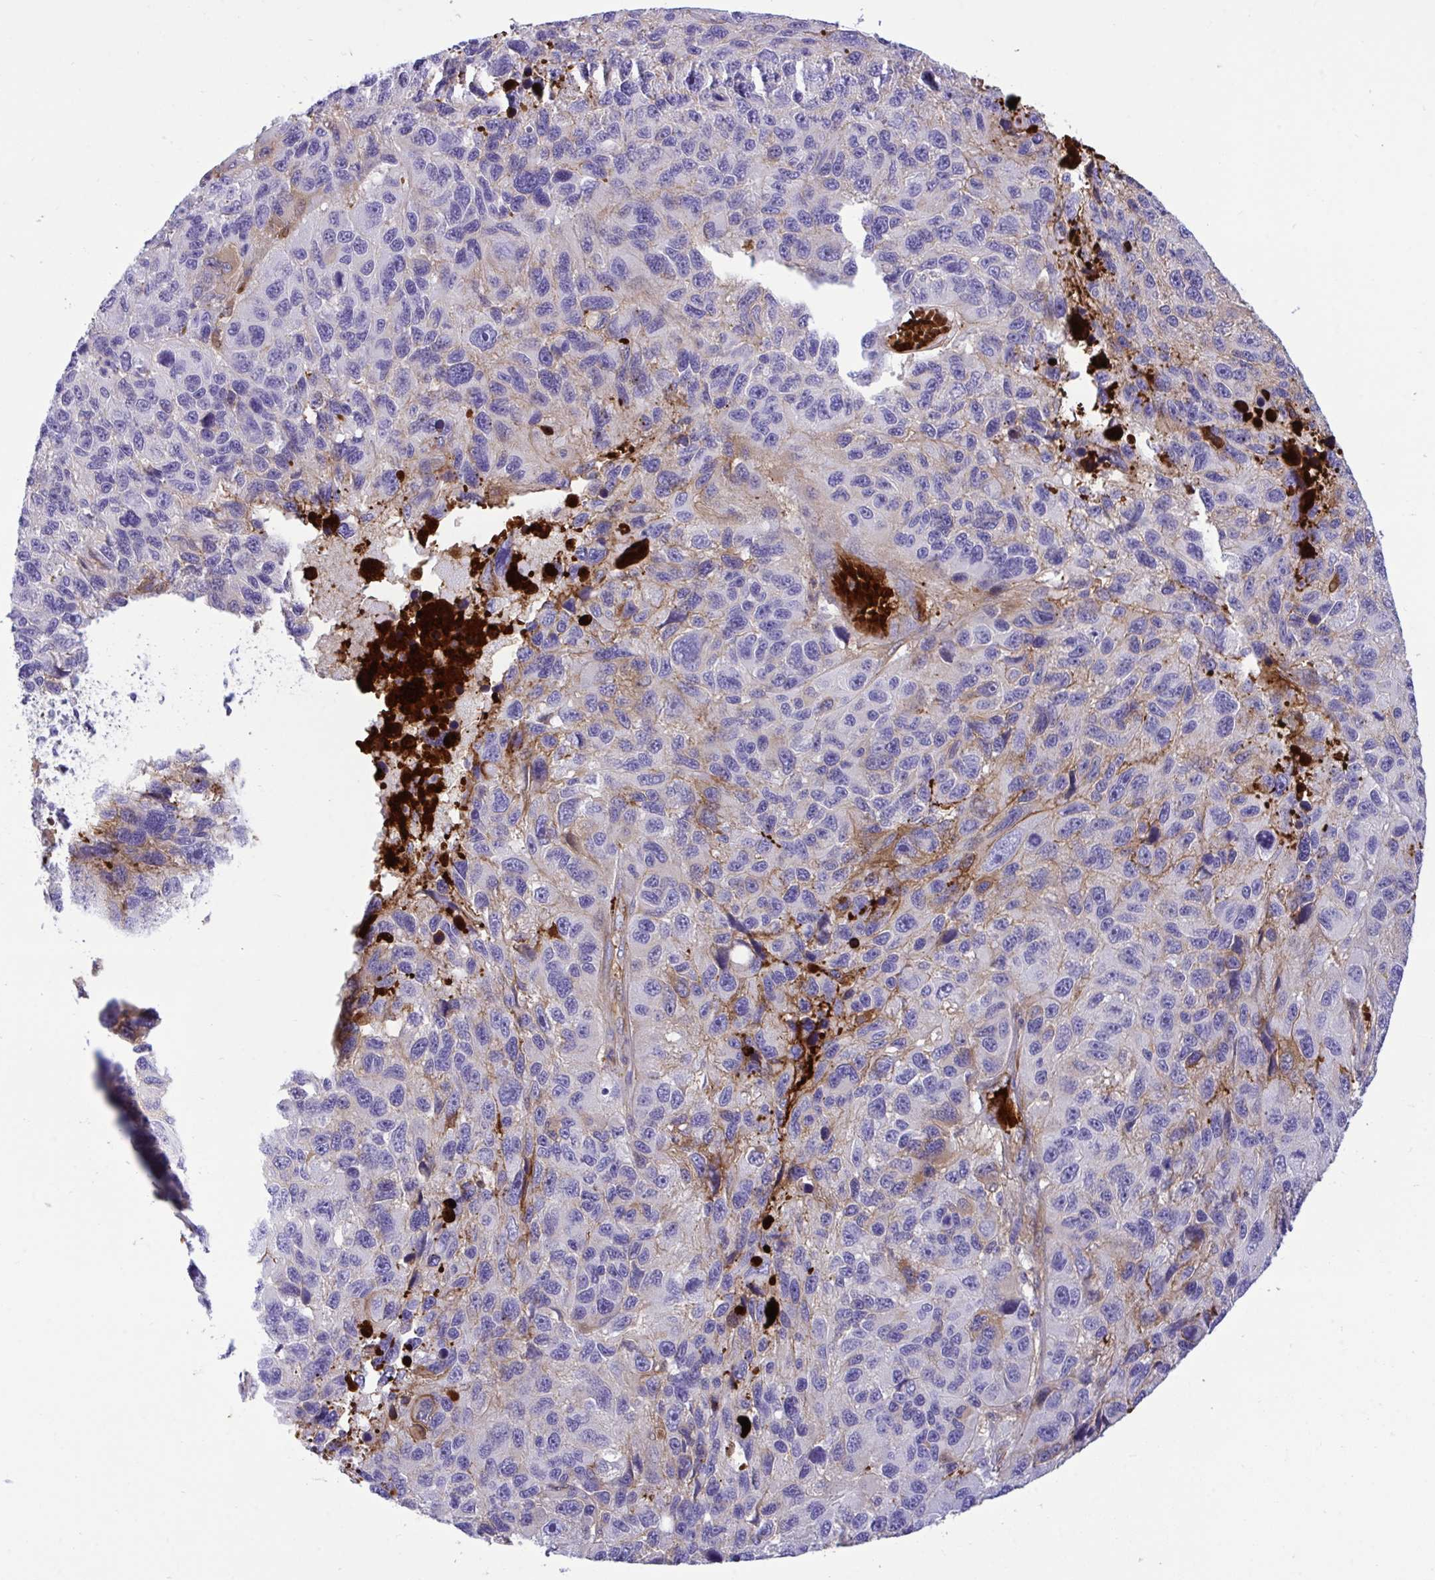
{"staining": {"intensity": "negative", "quantity": "none", "location": "none"}, "tissue": "melanoma", "cell_type": "Tumor cells", "image_type": "cancer", "snomed": [{"axis": "morphology", "description": "Malignant melanoma, NOS"}, {"axis": "topography", "description": "Skin"}], "caption": "The immunohistochemistry (IHC) image has no significant positivity in tumor cells of malignant melanoma tissue.", "gene": "F2", "patient": {"sex": "male", "age": 53}}